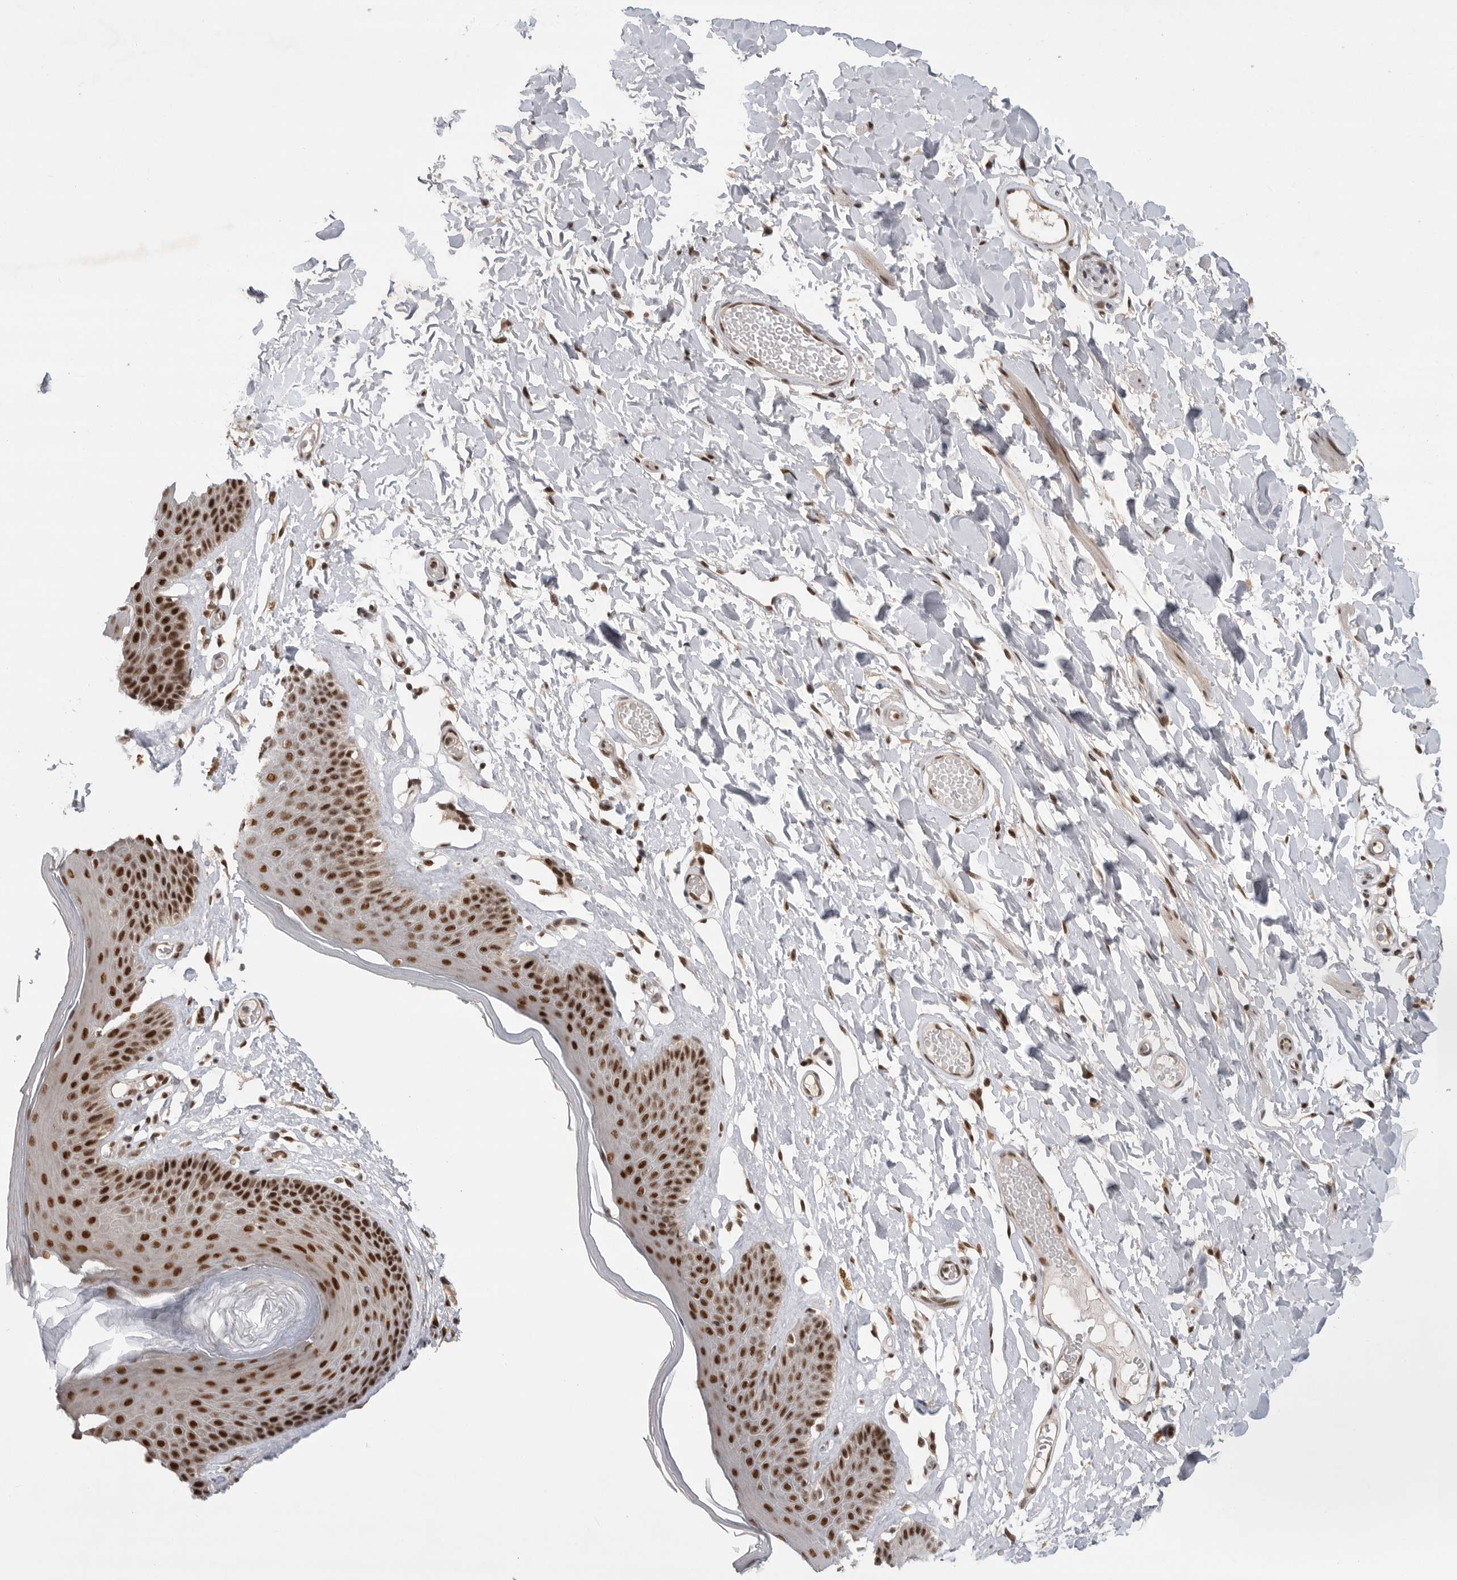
{"staining": {"intensity": "strong", "quantity": ">75%", "location": "nuclear"}, "tissue": "skin", "cell_type": "Epidermal cells", "image_type": "normal", "snomed": [{"axis": "morphology", "description": "Normal tissue, NOS"}, {"axis": "topography", "description": "Vulva"}], "caption": "Skin was stained to show a protein in brown. There is high levels of strong nuclear expression in about >75% of epidermal cells. (IHC, brightfield microscopy, high magnification).", "gene": "ZNF830", "patient": {"sex": "female", "age": 73}}